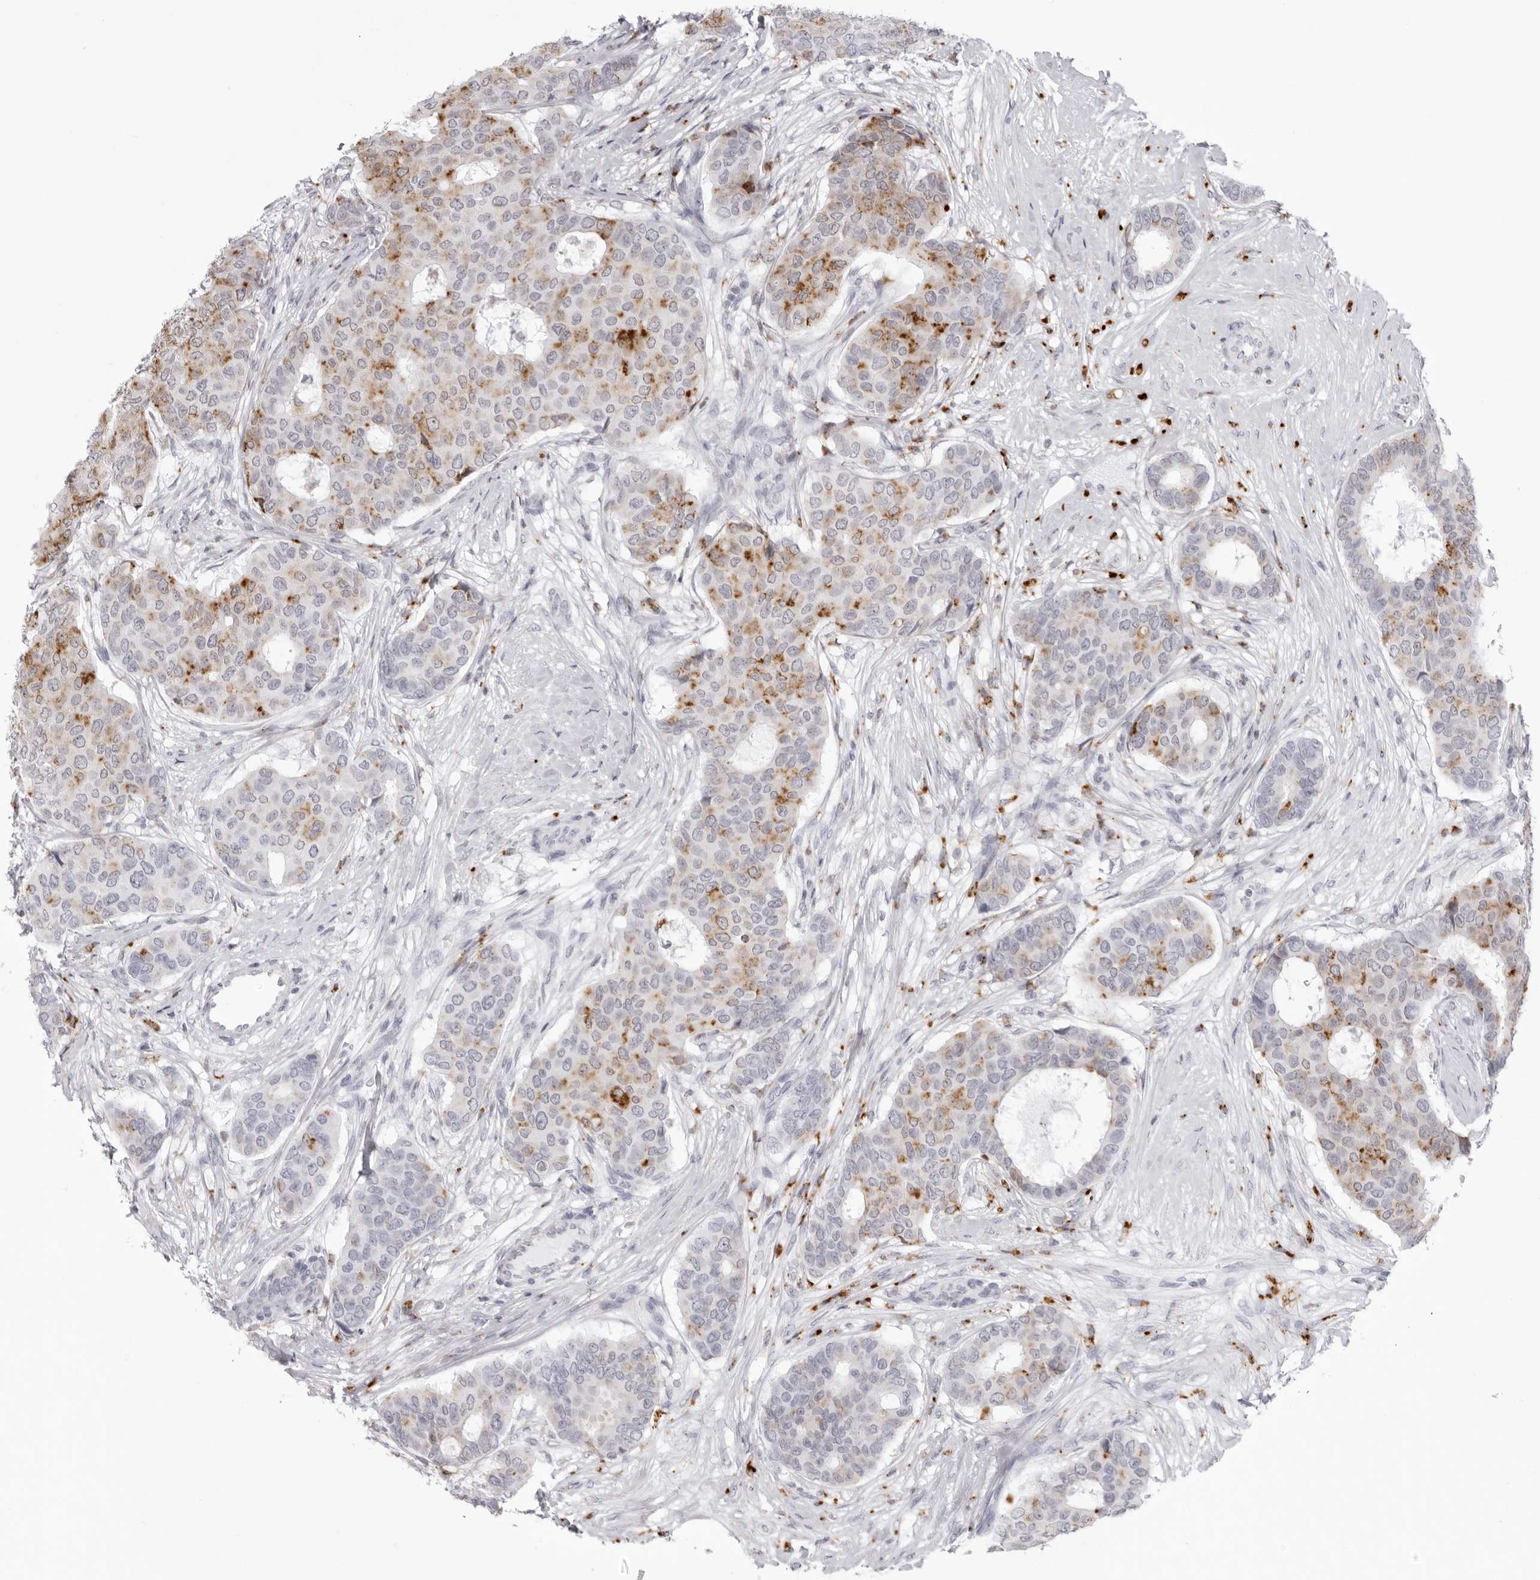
{"staining": {"intensity": "moderate", "quantity": "<25%", "location": "cytoplasmic/membranous"}, "tissue": "breast cancer", "cell_type": "Tumor cells", "image_type": "cancer", "snomed": [{"axis": "morphology", "description": "Duct carcinoma"}, {"axis": "topography", "description": "Breast"}], "caption": "Immunohistochemical staining of human breast cancer (intraductal carcinoma) displays moderate cytoplasmic/membranous protein expression in about <25% of tumor cells.", "gene": "IL25", "patient": {"sex": "female", "age": 75}}